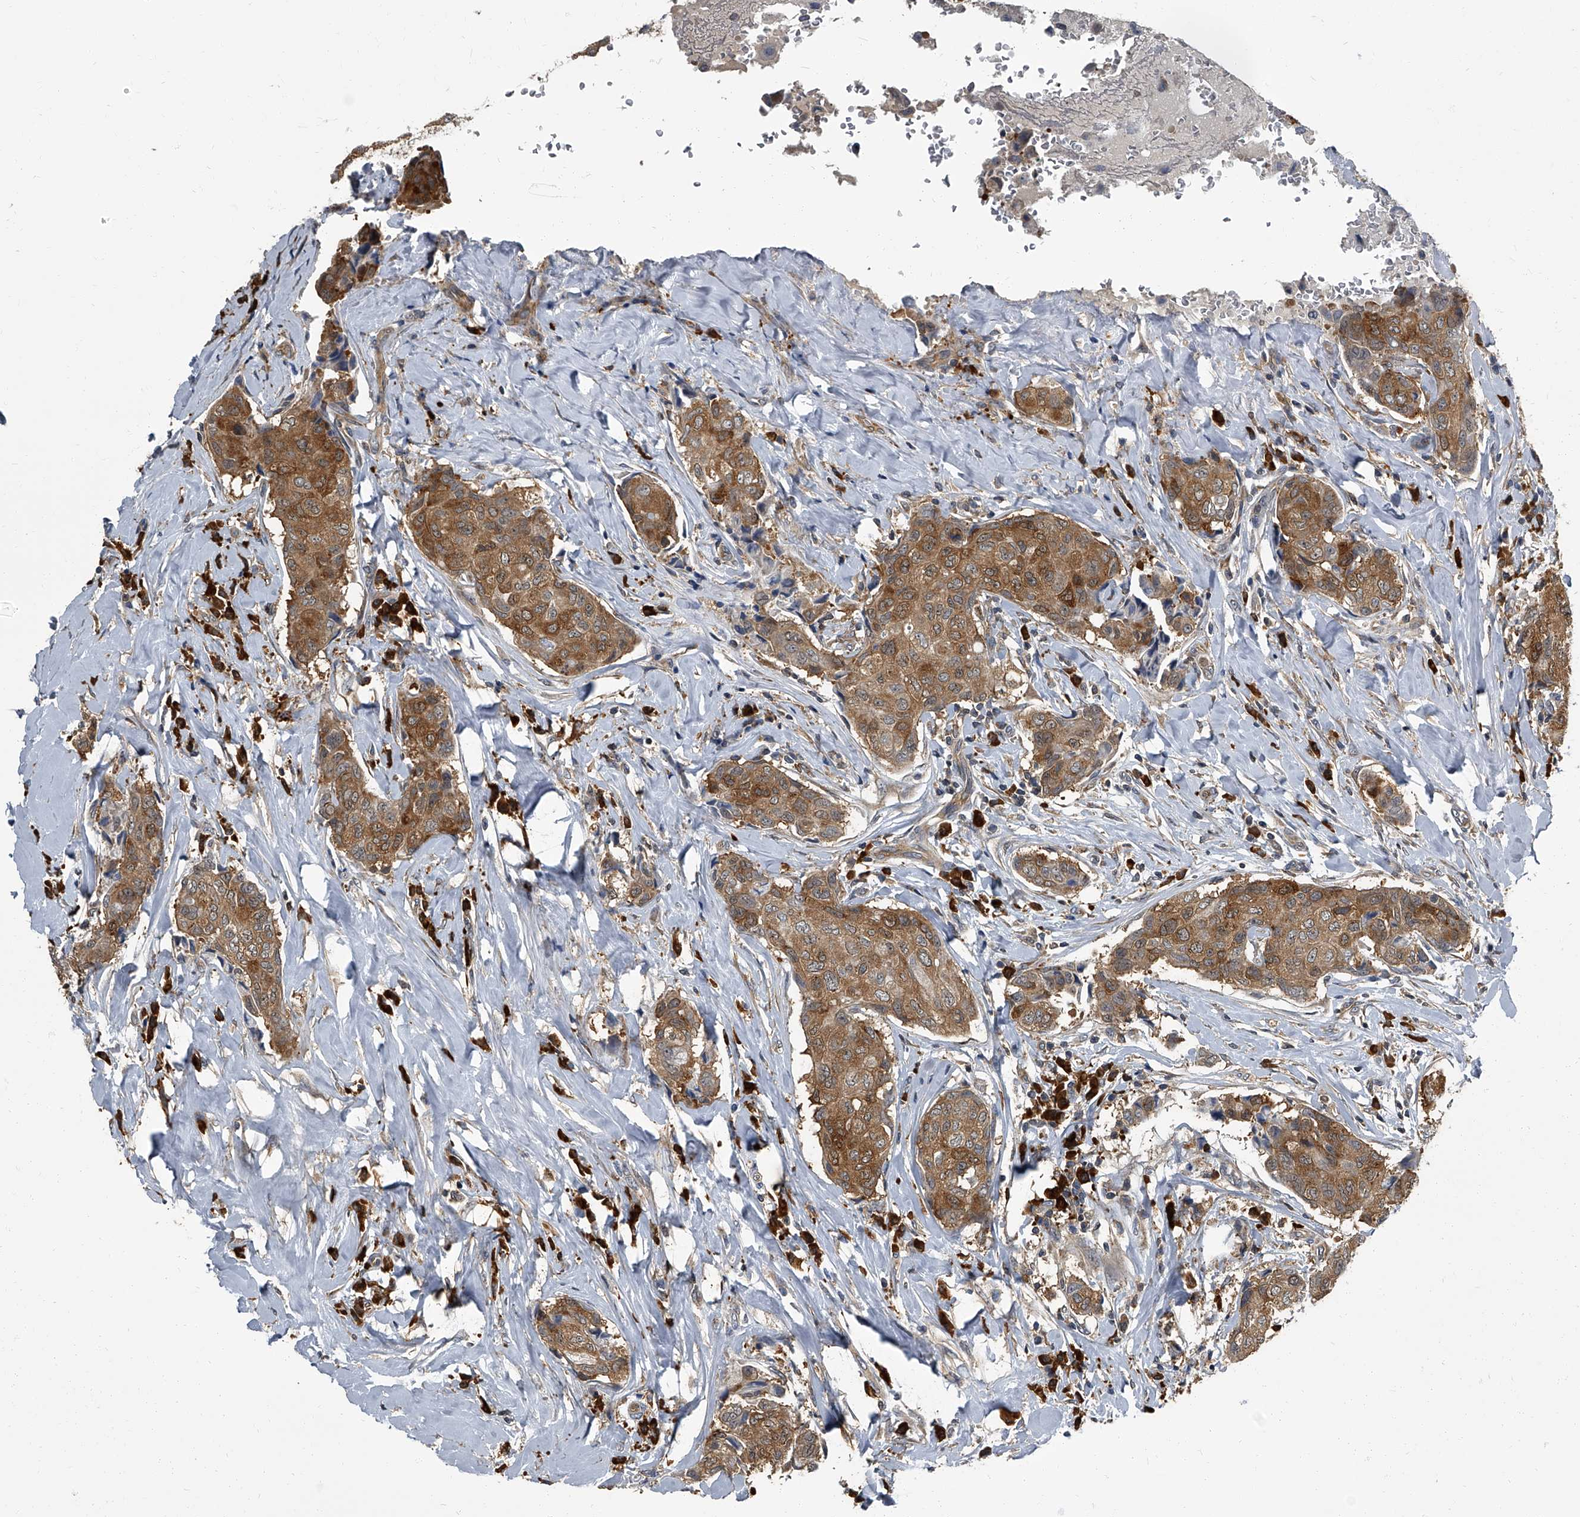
{"staining": {"intensity": "moderate", "quantity": ">75%", "location": "cytoplasmic/membranous"}, "tissue": "breast cancer", "cell_type": "Tumor cells", "image_type": "cancer", "snomed": [{"axis": "morphology", "description": "Duct carcinoma"}, {"axis": "topography", "description": "Breast"}], "caption": "Immunohistochemistry (IHC) staining of breast cancer (intraductal carcinoma), which displays medium levels of moderate cytoplasmic/membranous positivity in about >75% of tumor cells indicating moderate cytoplasmic/membranous protein positivity. The staining was performed using DAB (brown) for protein detection and nuclei were counterstained in hematoxylin (blue).", "gene": "CDV3", "patient": {"sex": "female", "age": 80}}